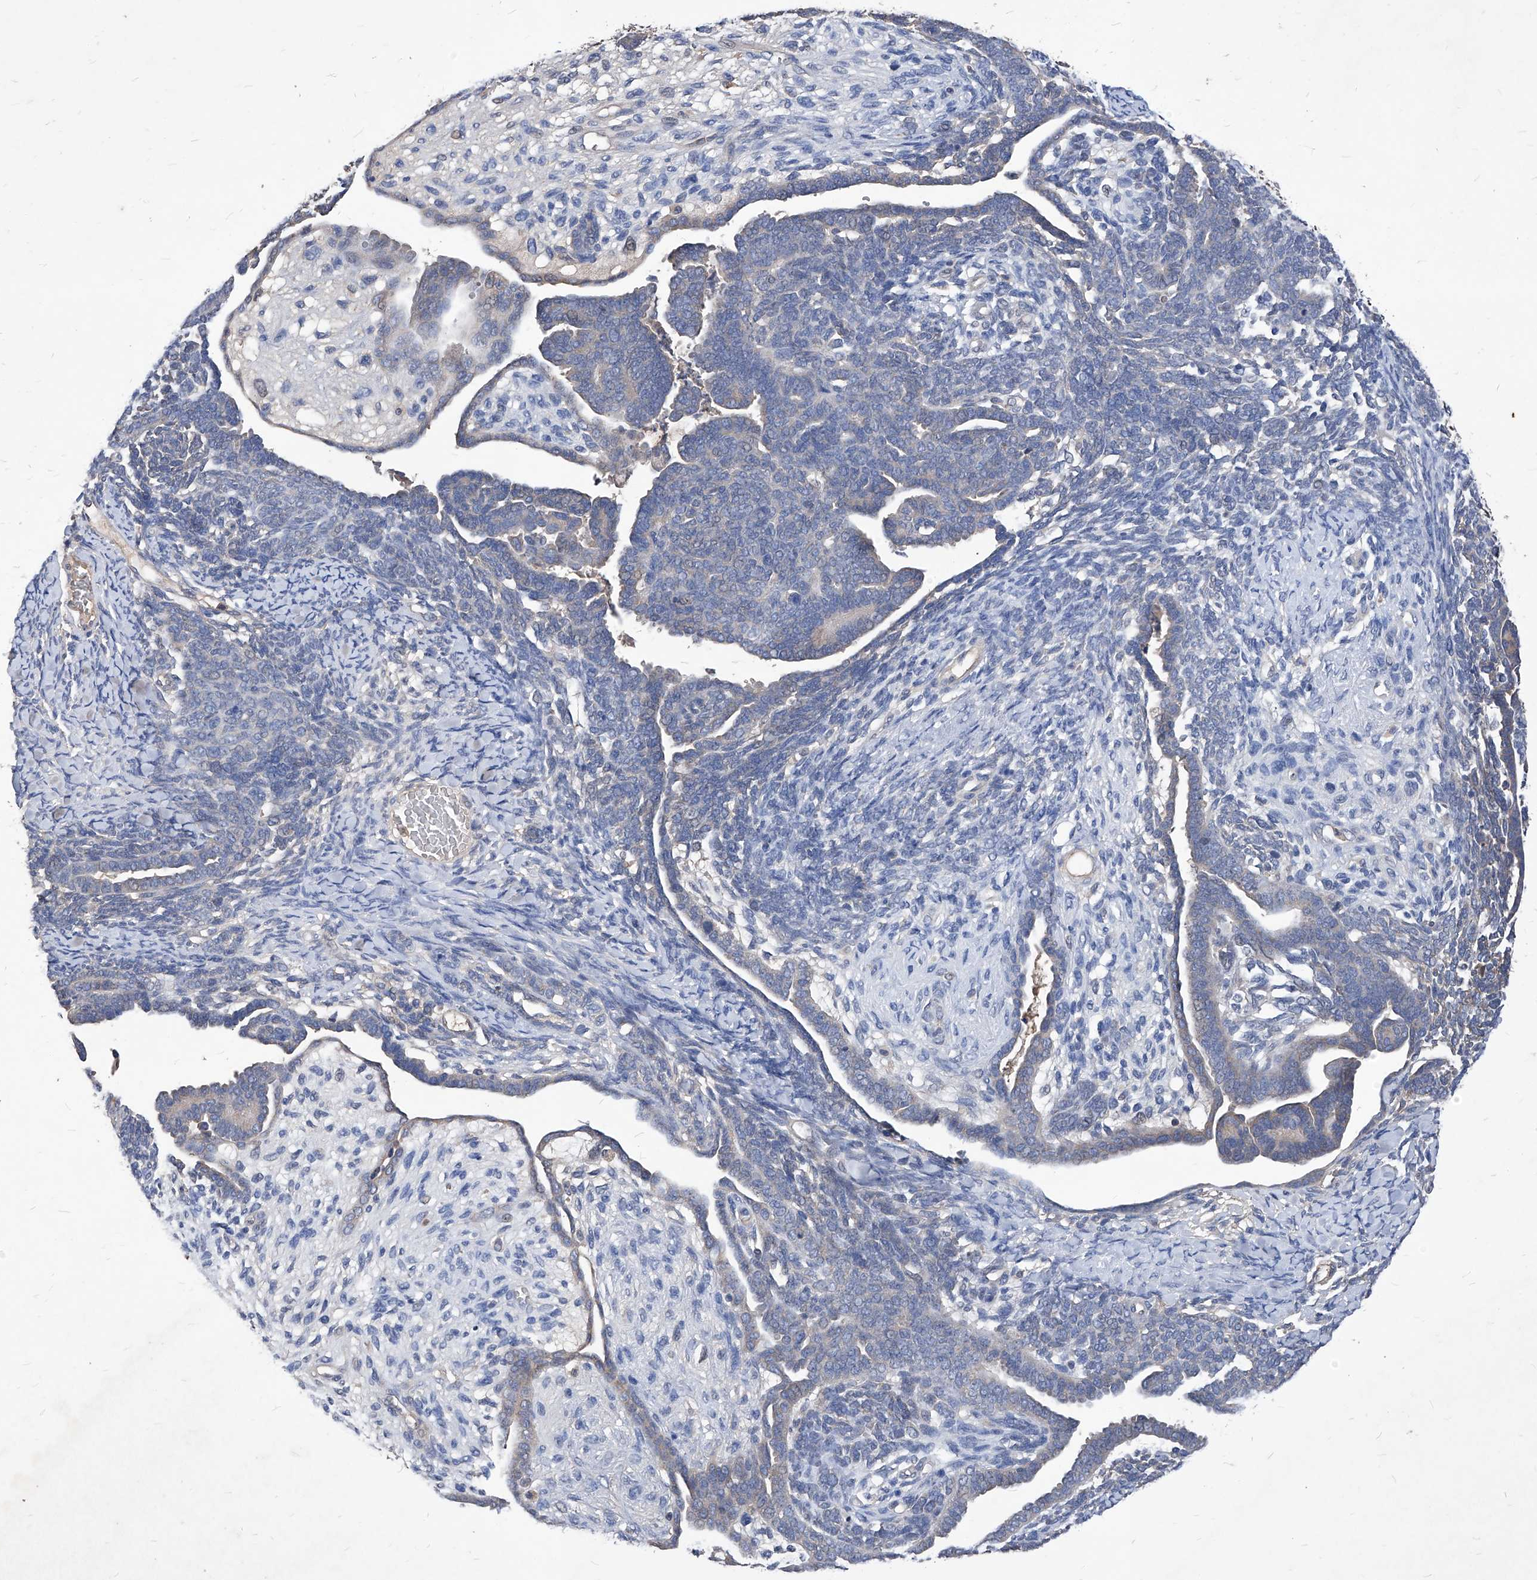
{"staining": {"intensity": "negative", "quantity": "none", "location": "none"}, "tissue": "endometrial cancer", "cell_type": "Tumor cells", "image_type": "cancer", "snomed": [{"axis": "morphology", "description": "Neoplasm, malignant, NOS"}, {"axis": "topography", "description": "Endometrium"}], "caption": "An immunohistochemistry photomicrograph of endometrial cancer (neoplasm (malignant)) is shown. There is no staining in tumor cells of endometrial cancer (neoplasm (malignant)).", "gene": "SYNGR1", "patient": {"sex": "female", "age": 74}}